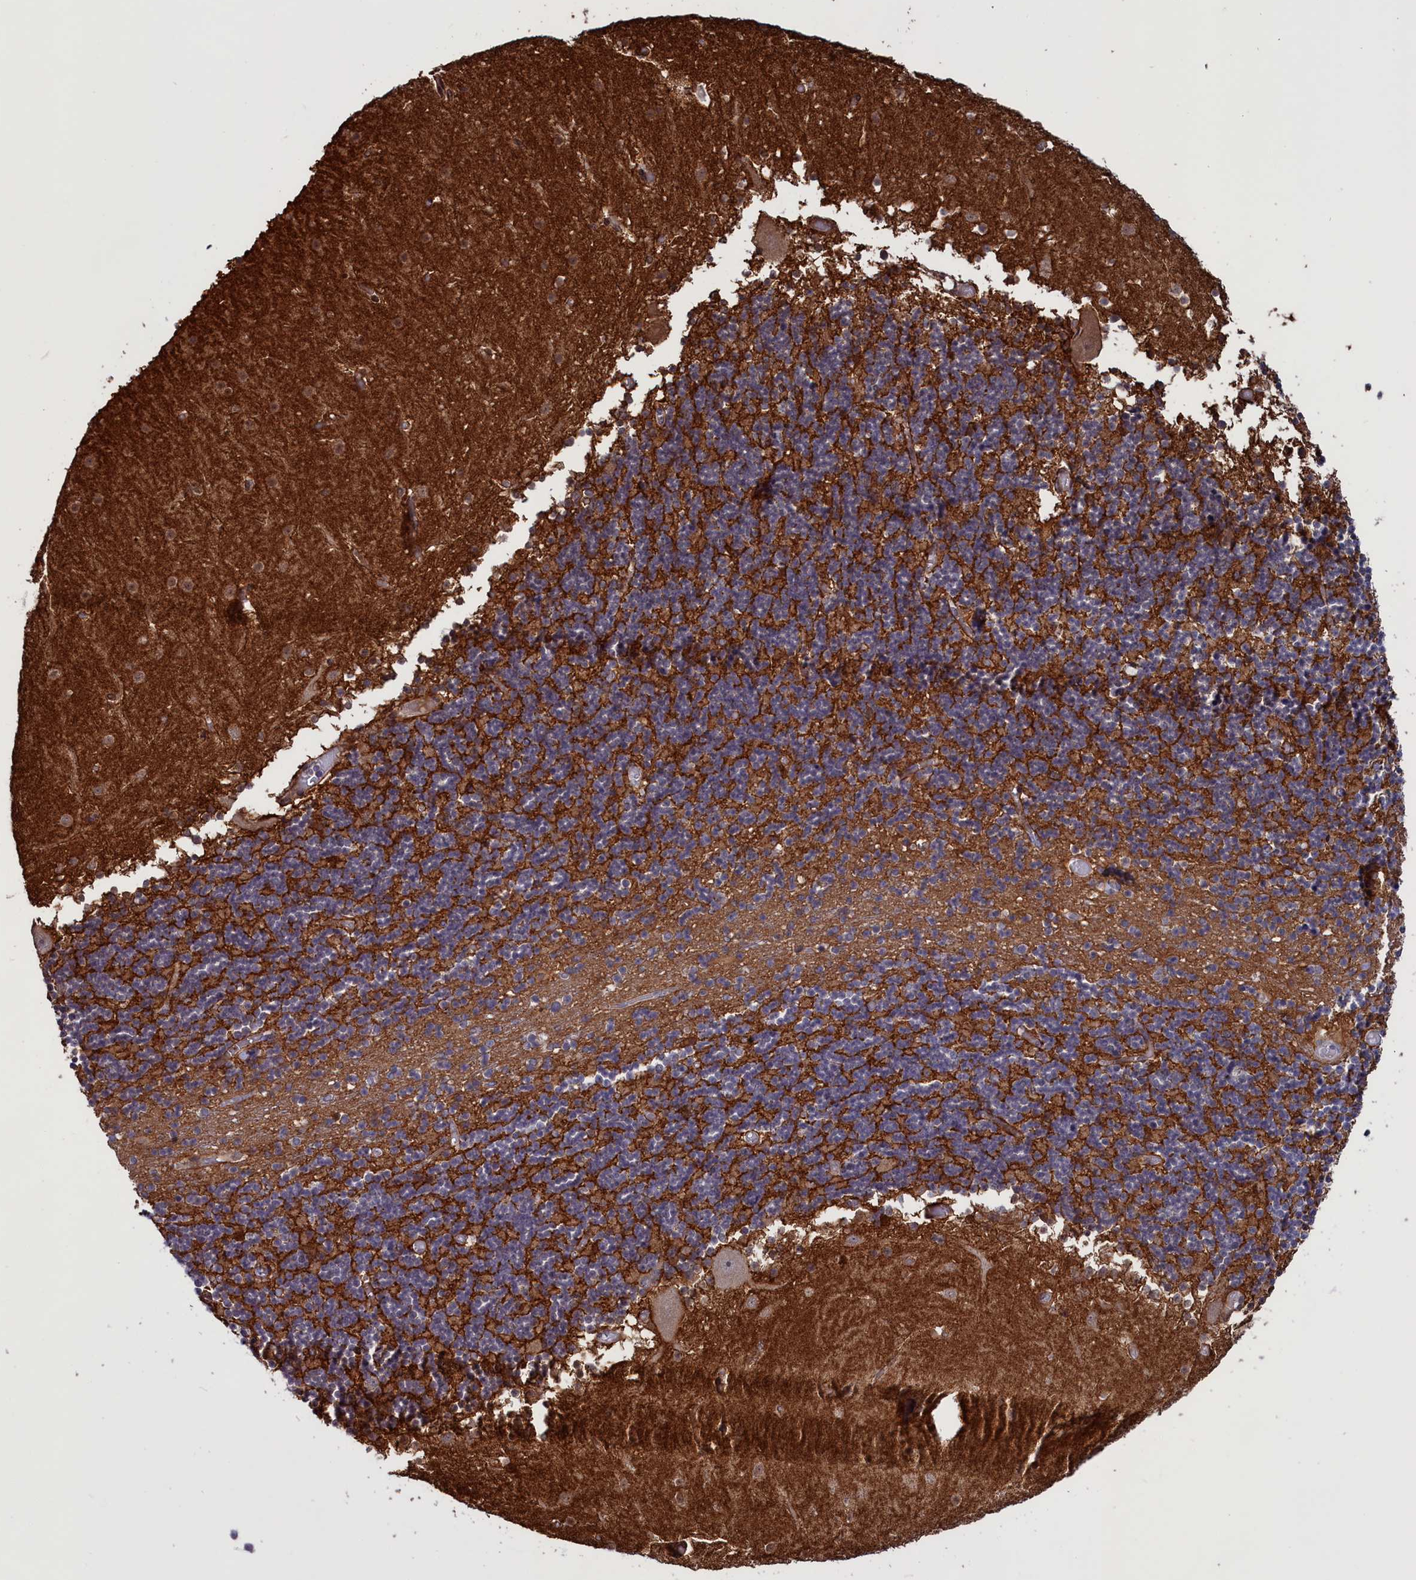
{"staining": {"intensity": "strong", "quantity": ">75%", "location": "cytoplasmic/membranous"}, "tissue": "cerebellum", "cell_type": "Cells in granular layer", "image_type": "normal", "snomed": [{"axis": "morphology", "description": "Normal tissue, NOS"}, {"axis": "topography", "description": "Cerebellum"}], "caption": "Cells in granular layer demonstrate strong cytoplasmic/membranous staining in about >75% of cells in benign cerebellum.", "gene": "DENND1B", "patient": {"sex": "female", "age": 28}}